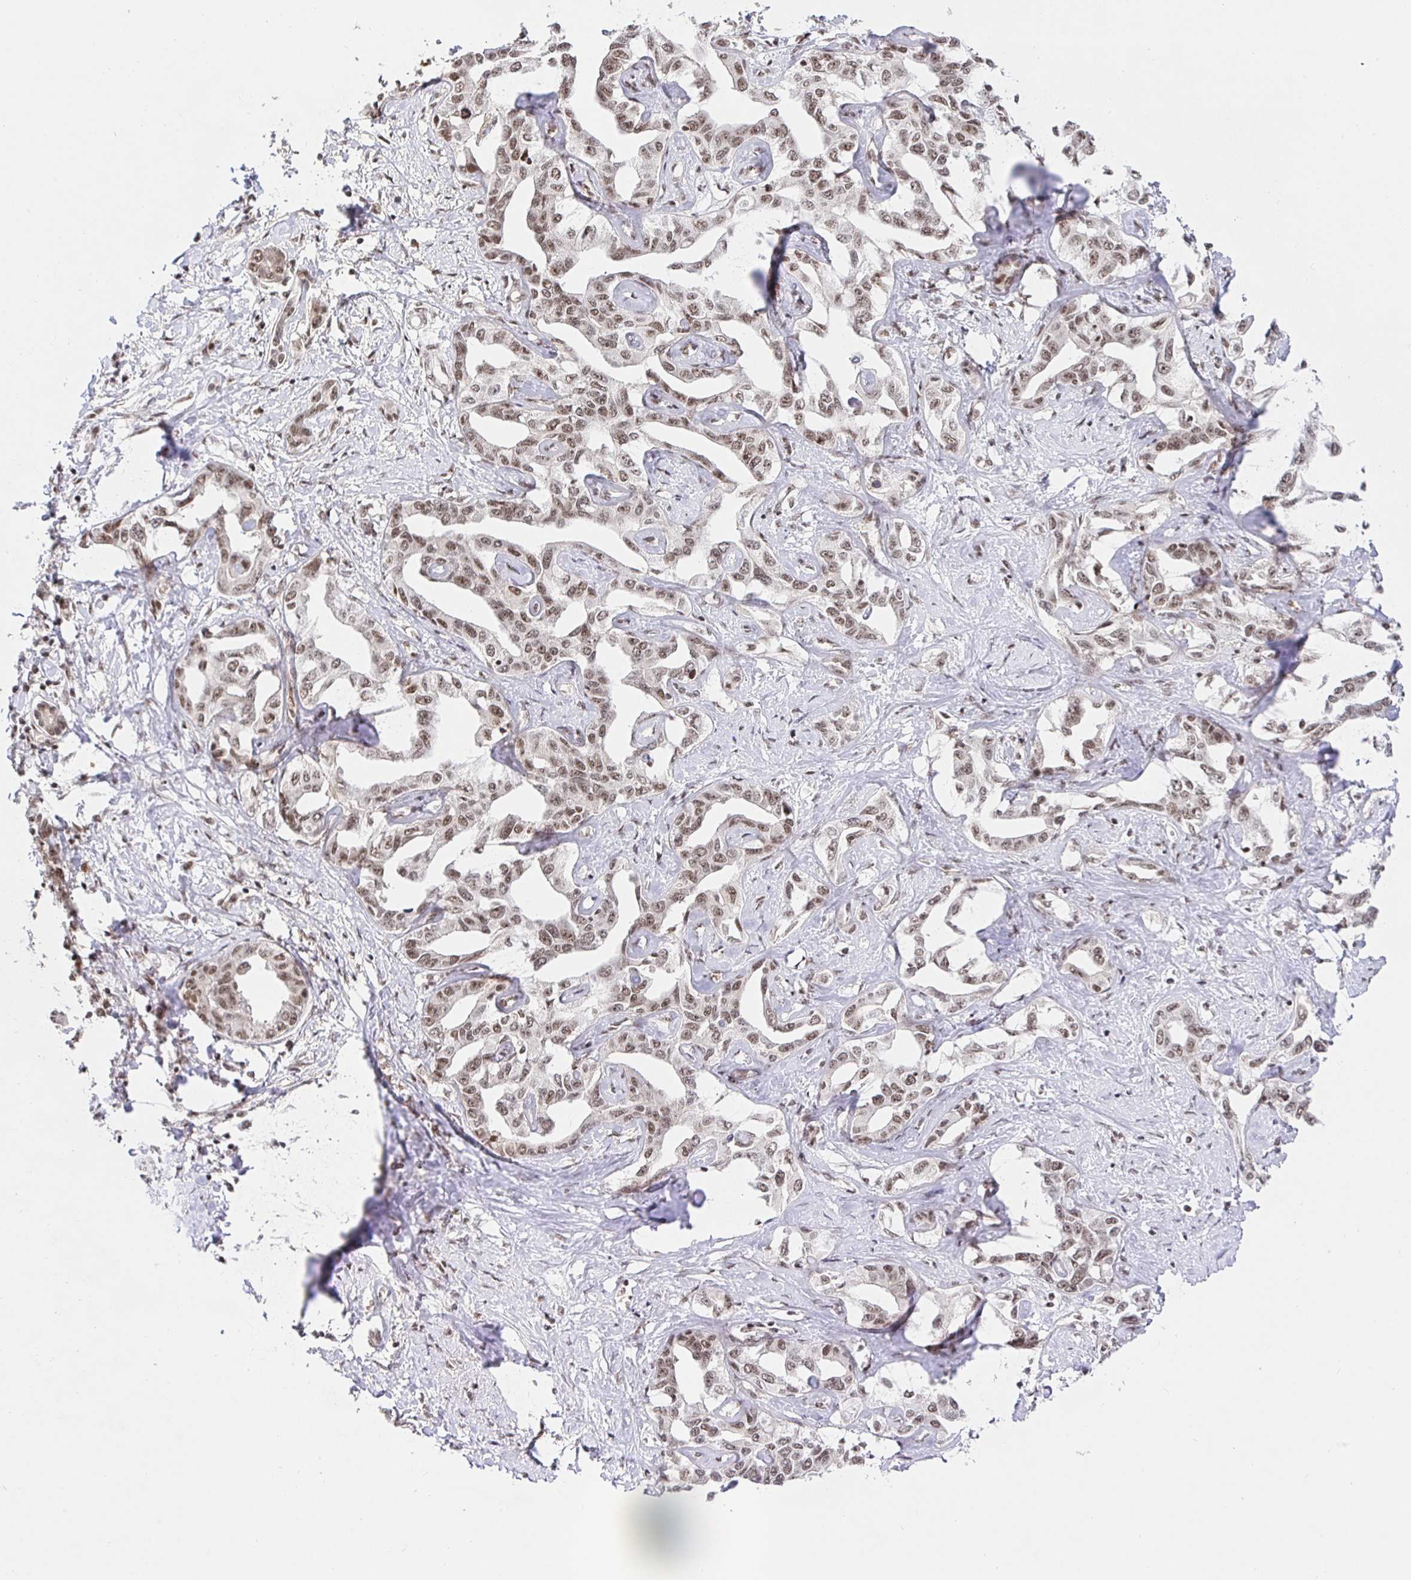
{"staining": {"intensity": "moderate", "quantity": ">75%", "location": "nuclear"}, "tissue": "liver cancer", "cell_type": "Tumor cells", "image_type": "cancer", "snomed": [{"axis": "morphology", "description": "Cholangiocarcinoma"}, {"axis": "topography", "description": "Liver"}], "caption": "A high-resolution histopathology image shows immunohistochemistry (IHC) staining of liver cancer (cholangiocarcinoma), which shows moderate nuclear expression in about >75% of tumor cells.", "gene": "USF1", "patient": {"sex": "male", "age": 59}}